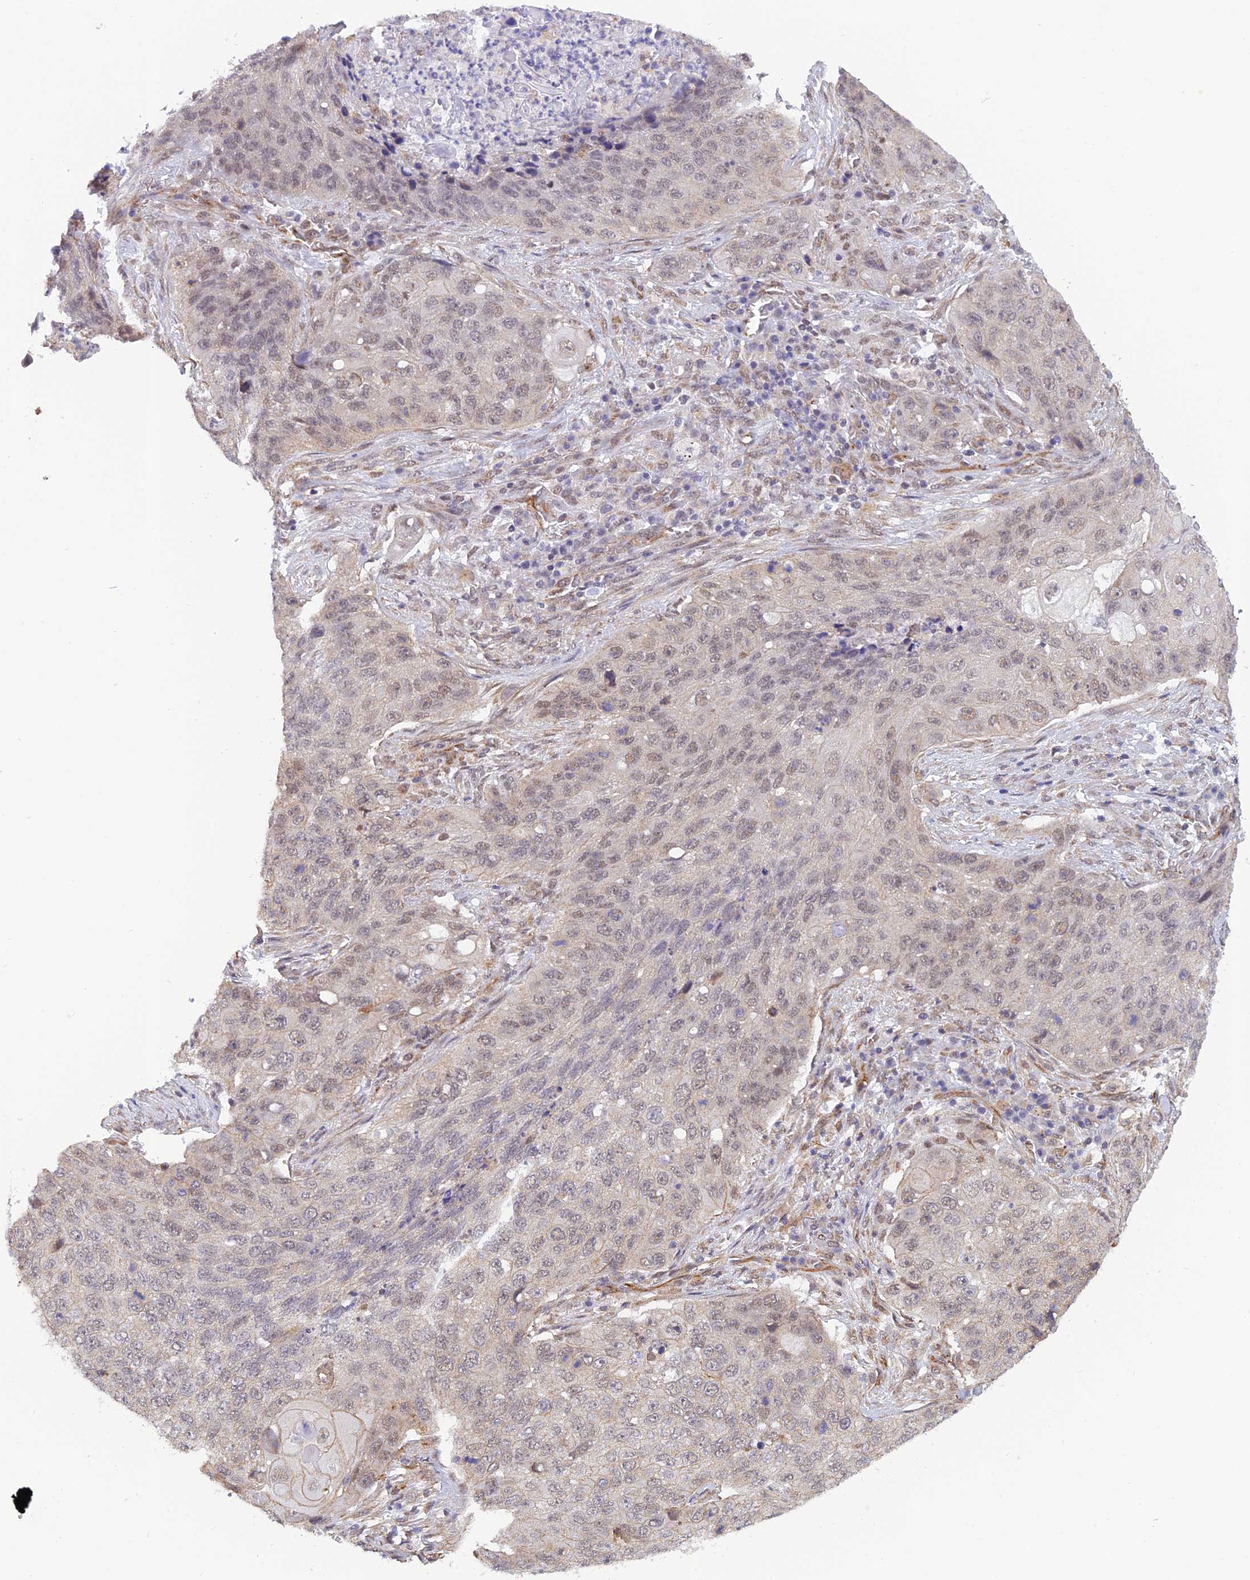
{"staining": {"intensity": "weak", "quantity": "25%-75%", "location": "nuclear"}, "tissue": "lung cancer", "cell_type": "Tumor cells", "image_type": "cancer", "snomed": [{"axis": "morphology", "description": "Squamous cell carcinoma, NOS"}, {"axis": "topography", "description": "Lung"}], "caption": "Immunohistochemical staining of squamous cell carcinoma (lung) displays low levels of weak nuclear staining in approximately 25%-75% of tumor cells.", "gene": "PAGR1", "patient": {"sex": "female", "age": 63}}